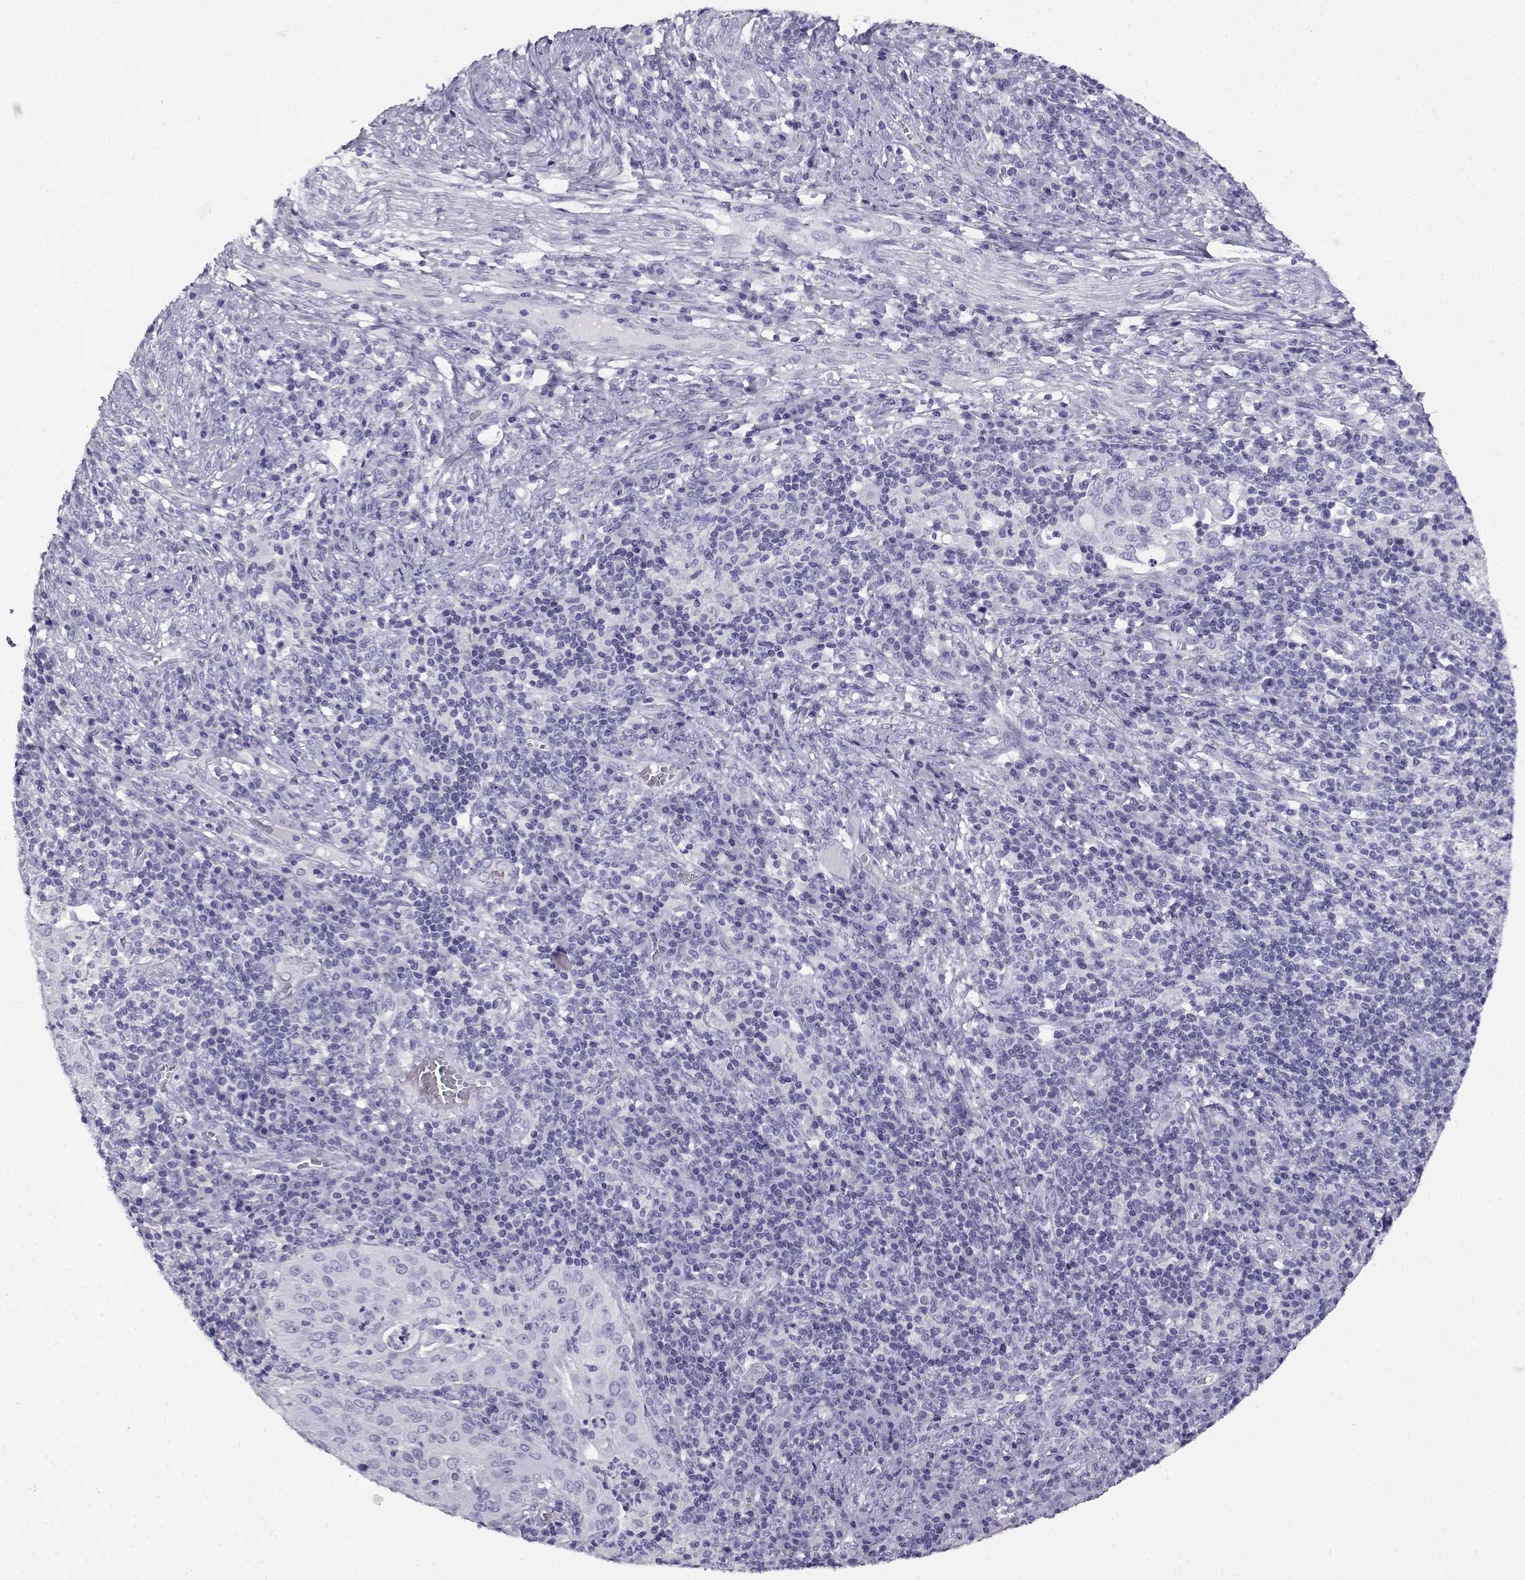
{"staining": {"intensity": "negative", "quantity": "none", "location": "none"}, "tissue": "cervical cancer", "cell_type": "Tumor cells", "image_type": "cancer", "snomed": [{"axis": "morphology", "description": "Squamous cell carcinoma, NOS"}, {"axis": "topography", "description": "Cervix"}], "caption": "This is an immunohistochemistry histopathology image of cervical cancer. There is no expression in tumor cells.", "gene": "CABS1", "patient": {"sex": "female", "age": 39}}